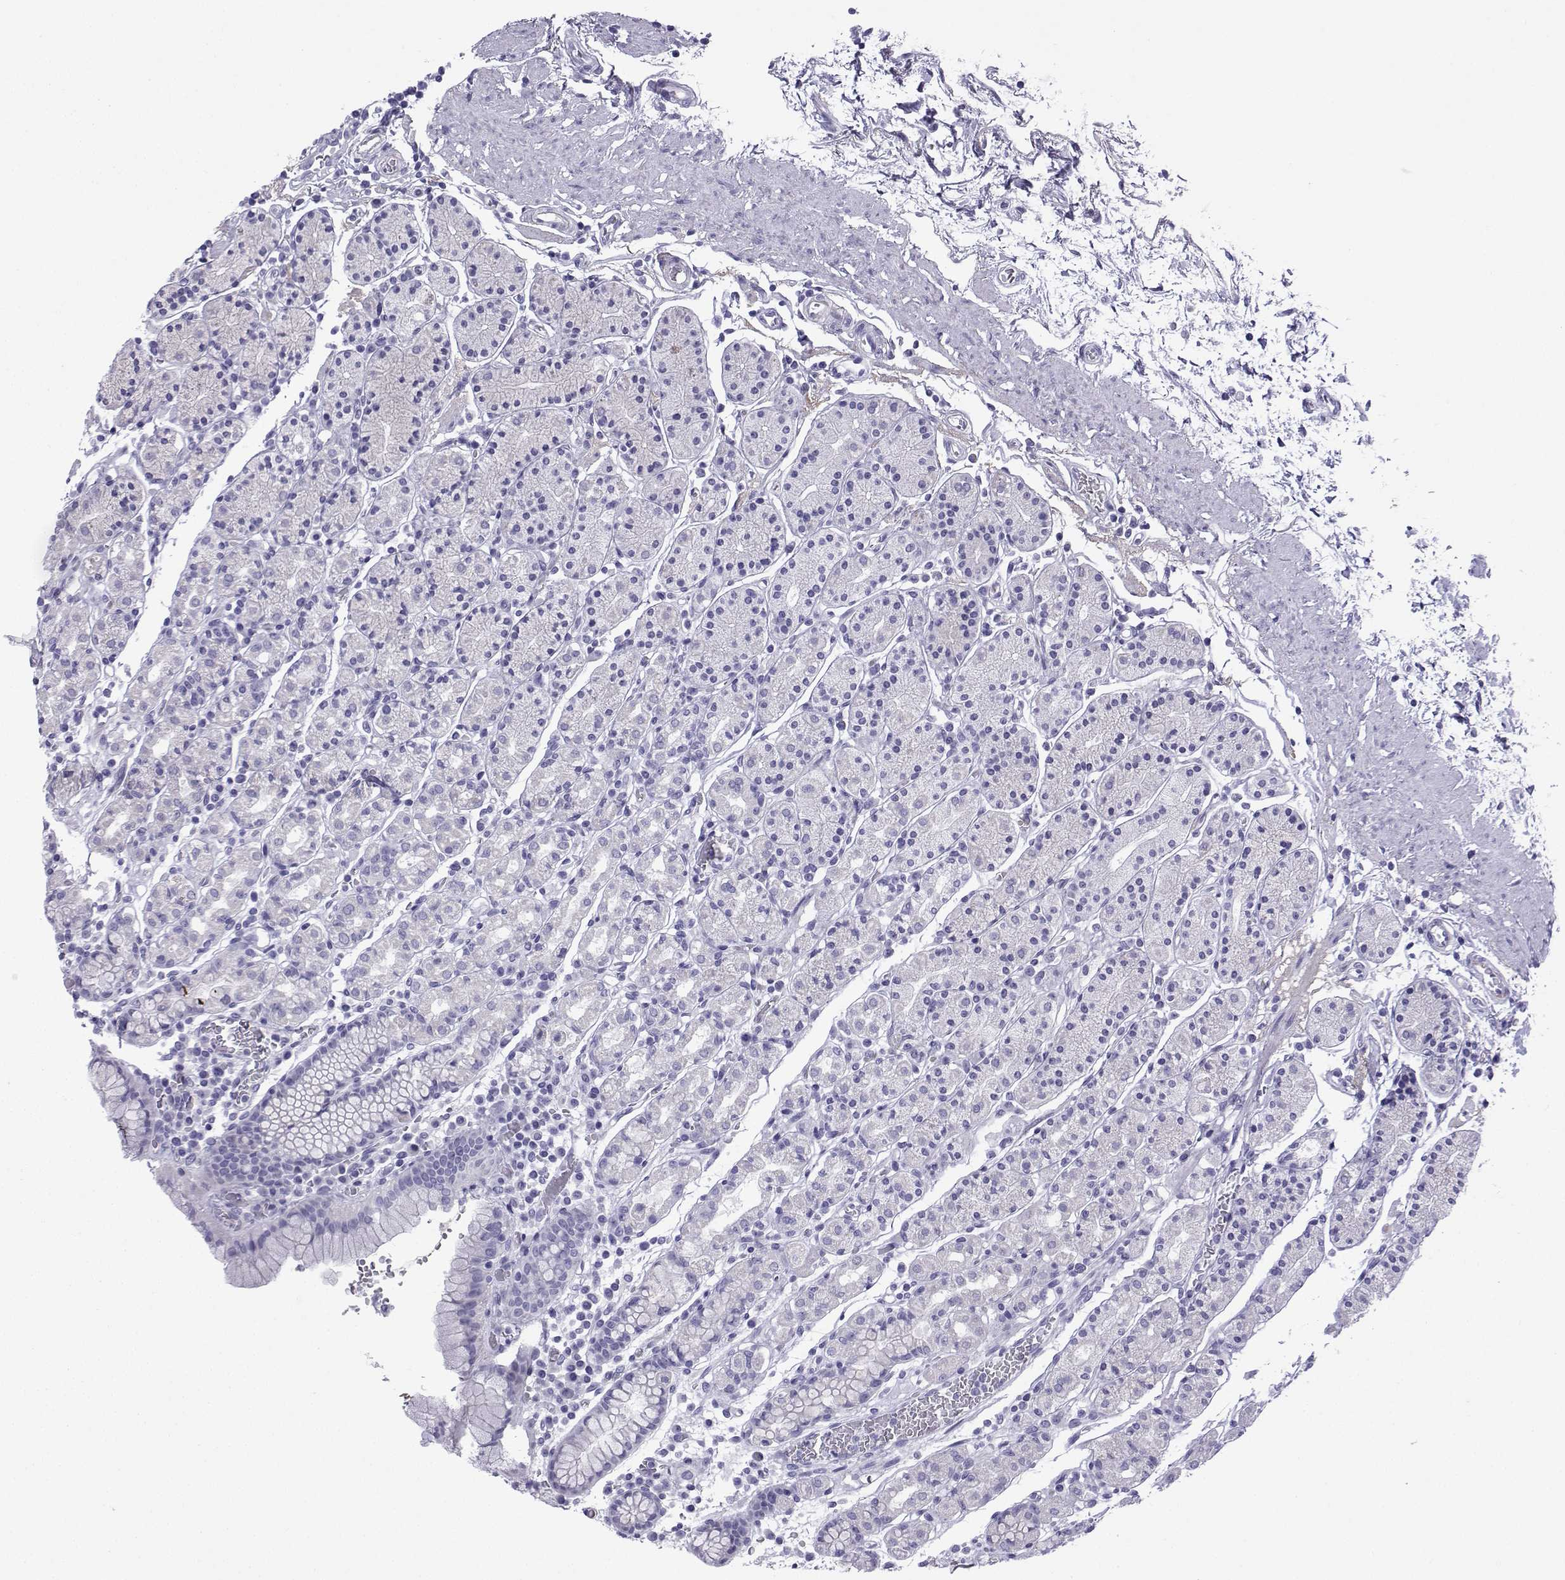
{"staining": {"intensity": "negative", "quantity": "none", "location": "none"}, "tissue": "stomach", "cell_type": "Glandular cells", "image_type": "normal", "snomed": [{"axis": "morphology", "description": "Normal tissue, NOS"}, {"axis": "topography", "description": "Stomach, upper"}, {"axis": "topography", "description": "Stomach"}], "caption": "Immunohistochemistry of benign human stomach shows no staining in glandular cells. (Immunohistochemistry, brightfield microscopy, high magnification).", "gene": "TRIM46", "patient": {"sex": "male", "age": 62}}